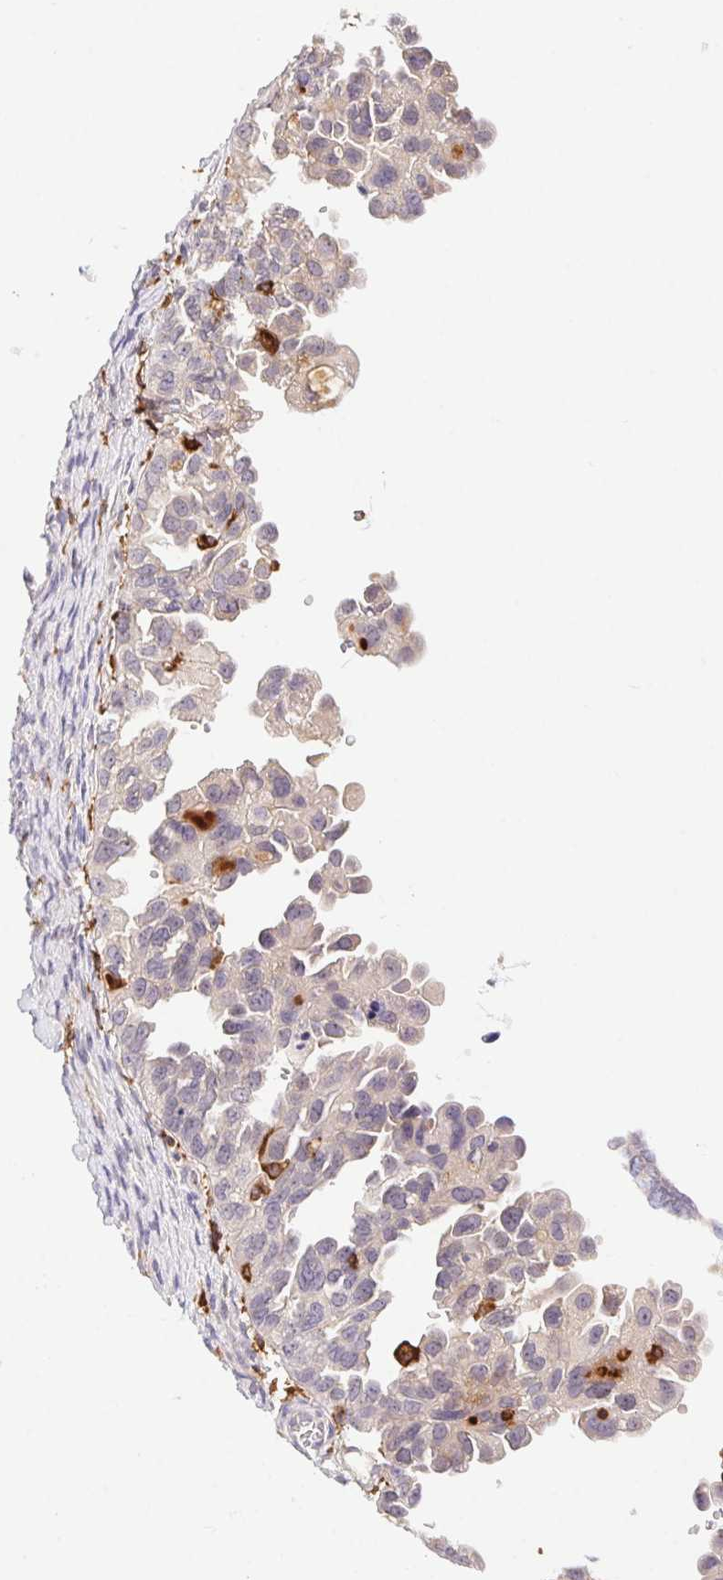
{"staining": {"intensity": "negative", "quantity": "none", "location": "none"}, "tissue": "ovarian cancer", "cell_type": "Tumor cells", "image_type": "cancer", "snomed": [{"axis": "morphology", "description": "Cystadenocarcinoma, serous, NOS"}, {"axis": "topography", "description": "Ovary"}], "caption": "This histopathology image is of serous cystadenocarcinoma (ovarian) stained with IHC to label a protein in brown with the nuclei are counter-stained blue. There is no expression in tumor cells.", "gene": "APBB1IP", "patient": {"sex": "female", "age": 53}}